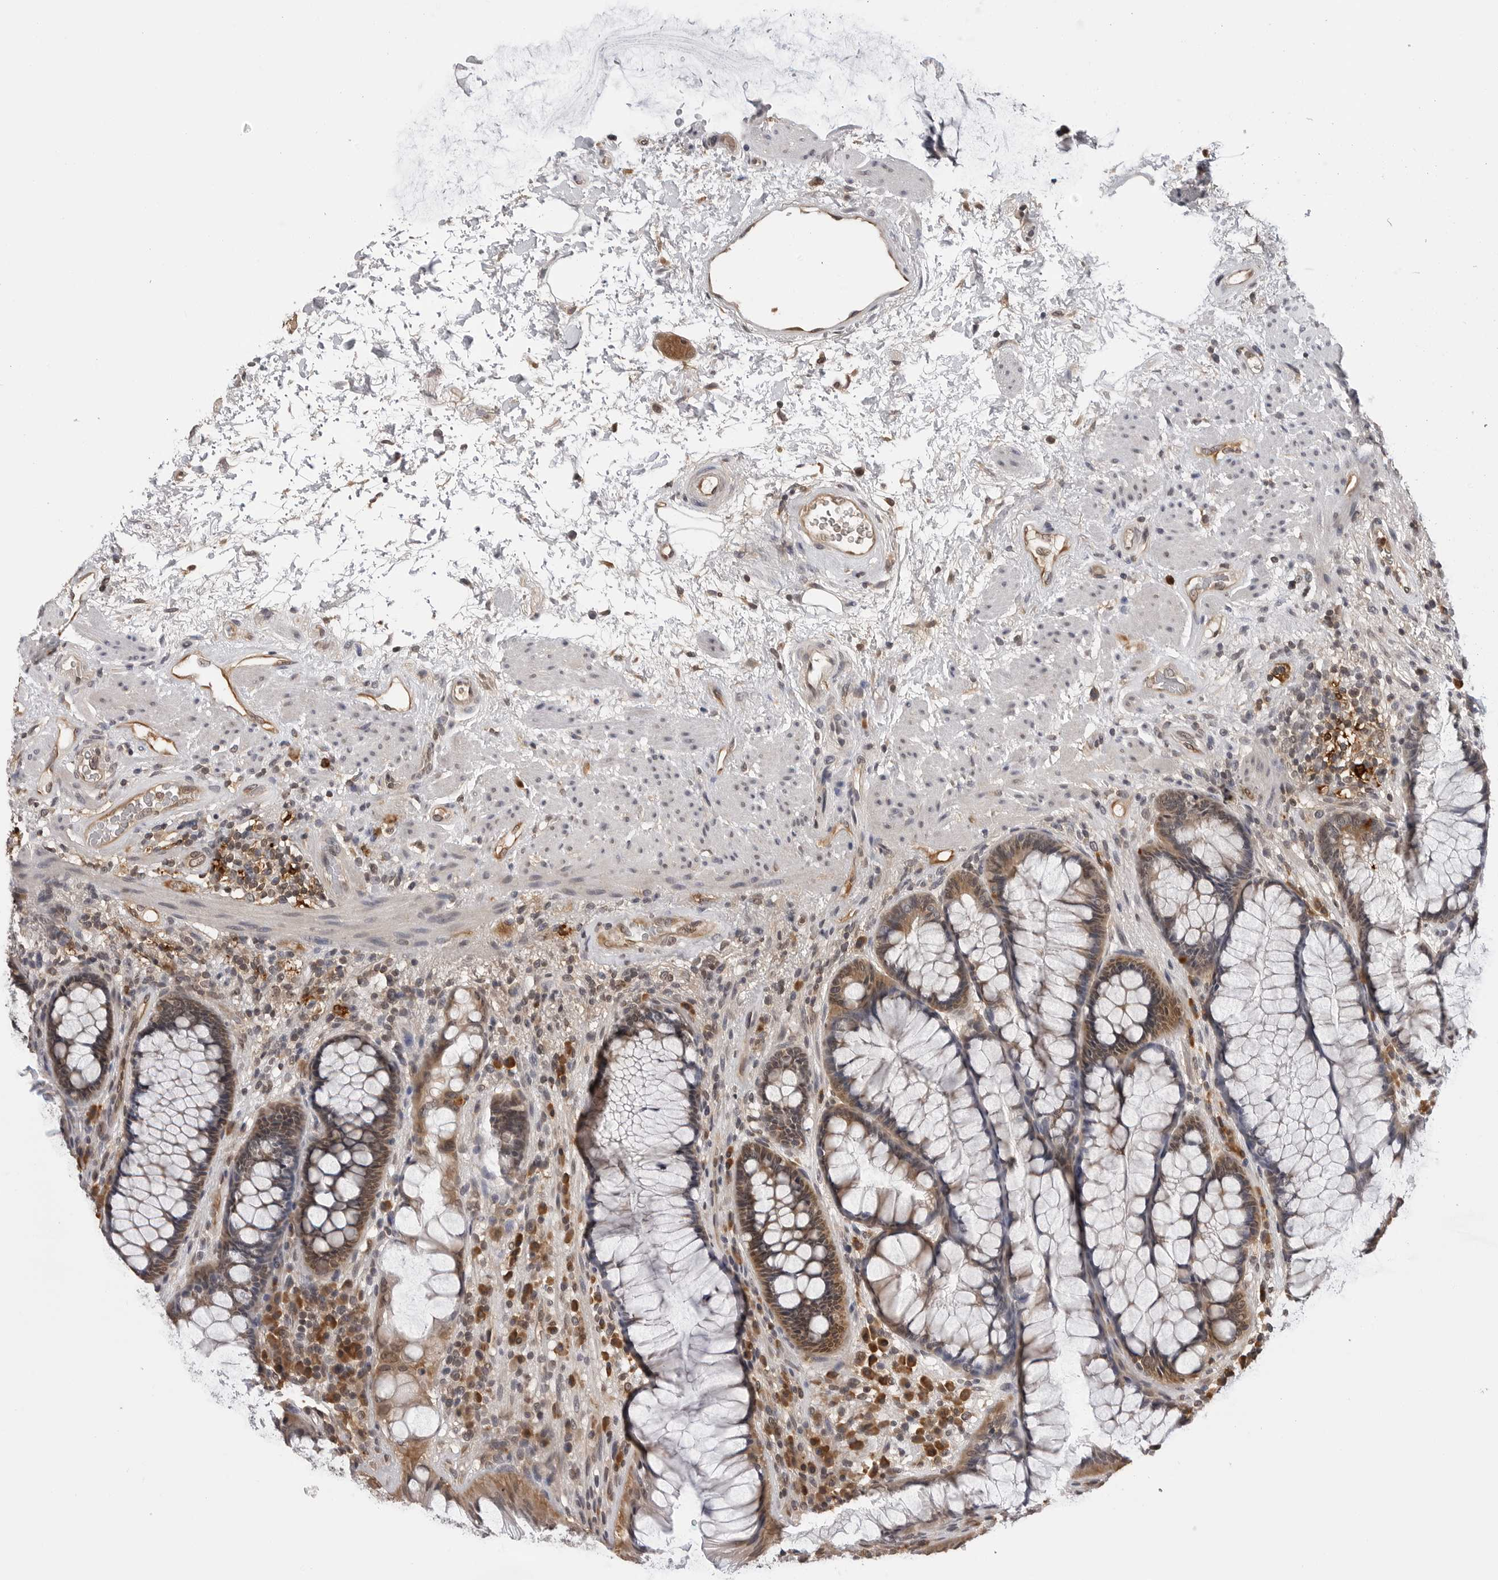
{"staining": {"intensity": "moderate", "quantity": ">75%", "location": "cytoplasmic/membranous"}, "tissue": "rectum", "cell_type": "Glandular cells", "image_type": "normal", "snomed": [{"axis": "morphology", "description": "Normal tissue, NOS"}, {"axis": "topography", "description": "Rectum"}], "caption": "A high-resolution histopathology image shows IHC staining of benign rectum, which displays moderate cytoplasmic/membranous staining in about >75% of glandular cells.", "gene": "TRMT13", "patient": {"sex": "male", "age": 51}}